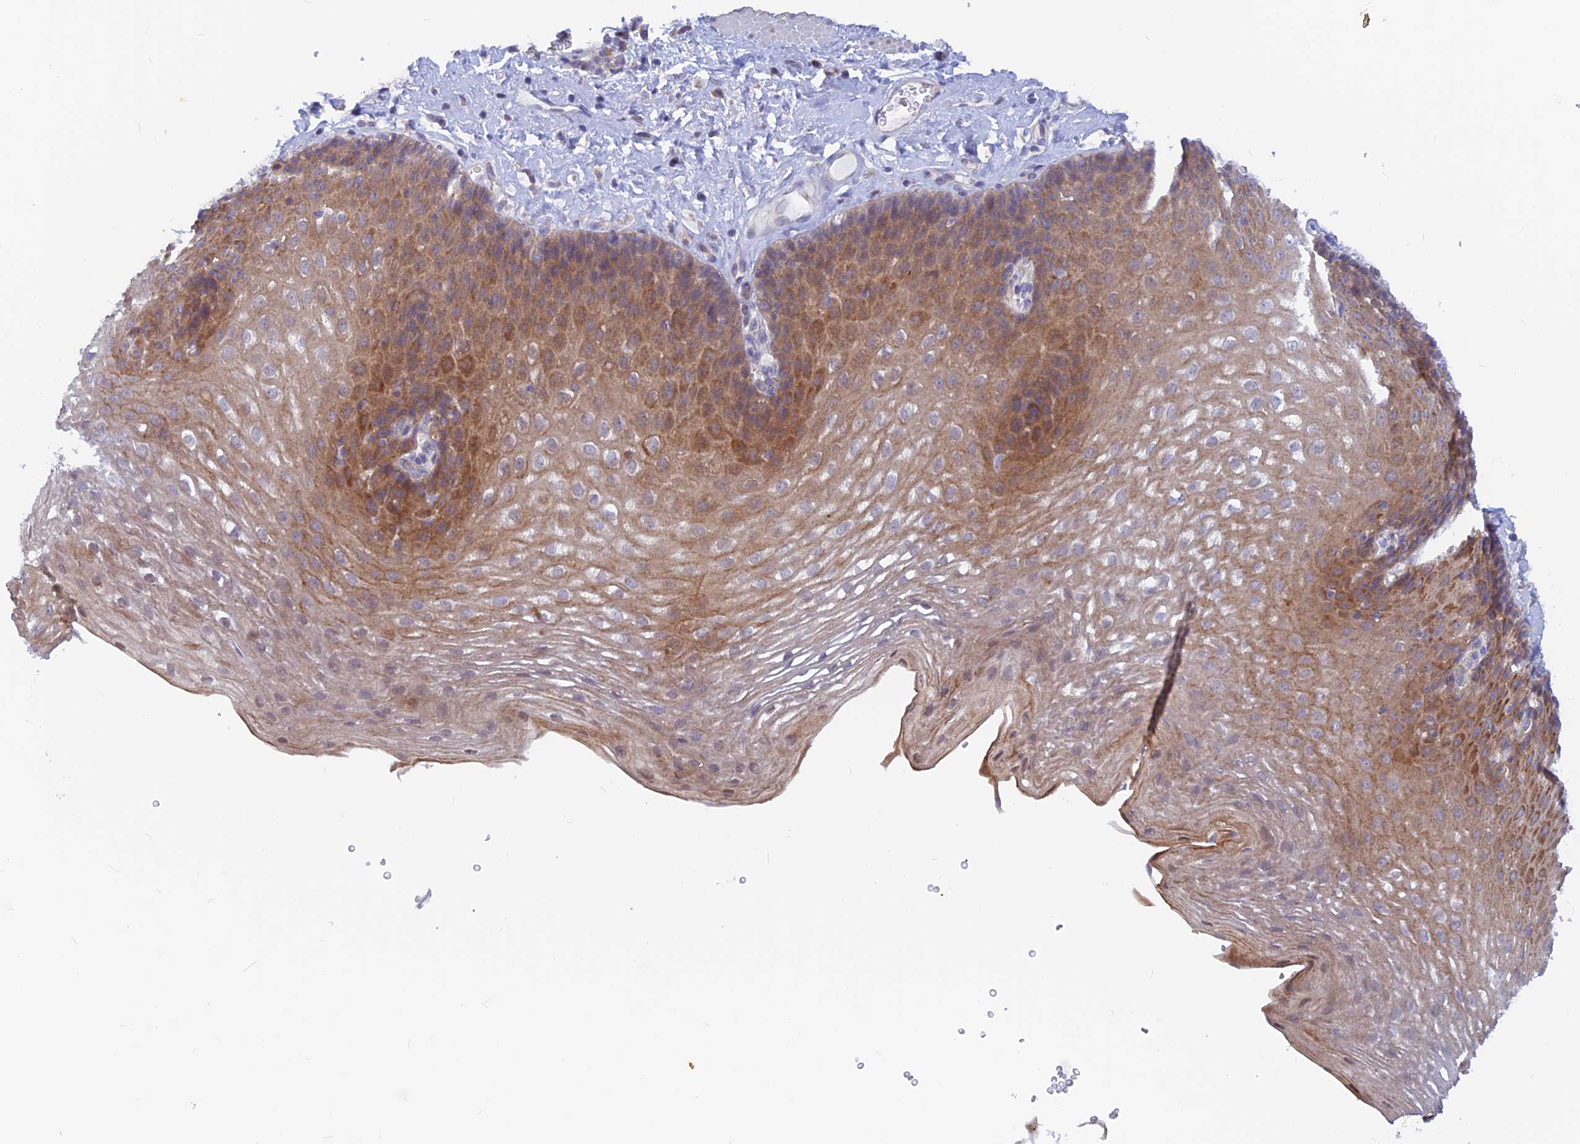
{"staining": {"intensity": "moderate", "quantity": "25%-75%", "location": "cytoplasmic/membranous,nuclear"}, "tissue": "esophagus", "cell_type": "Squamous epithelial cells", "image_type": "normal", "snomed": [{"axis": "morphology", "description": "Normal tissue, NOS"}, {"axis": "topography", "description": "Esophagus"}], "caption": "A medium amount of moderate cytoplasmic/membranous,nuclear positivity is identified in about 25%-75% of squamous epithelial cells in normal esophagus. (IHC, brightfield microscopy, high magnification).", "gene": "DNAJC16", "patient": {"sex": "female", "age": 66}}